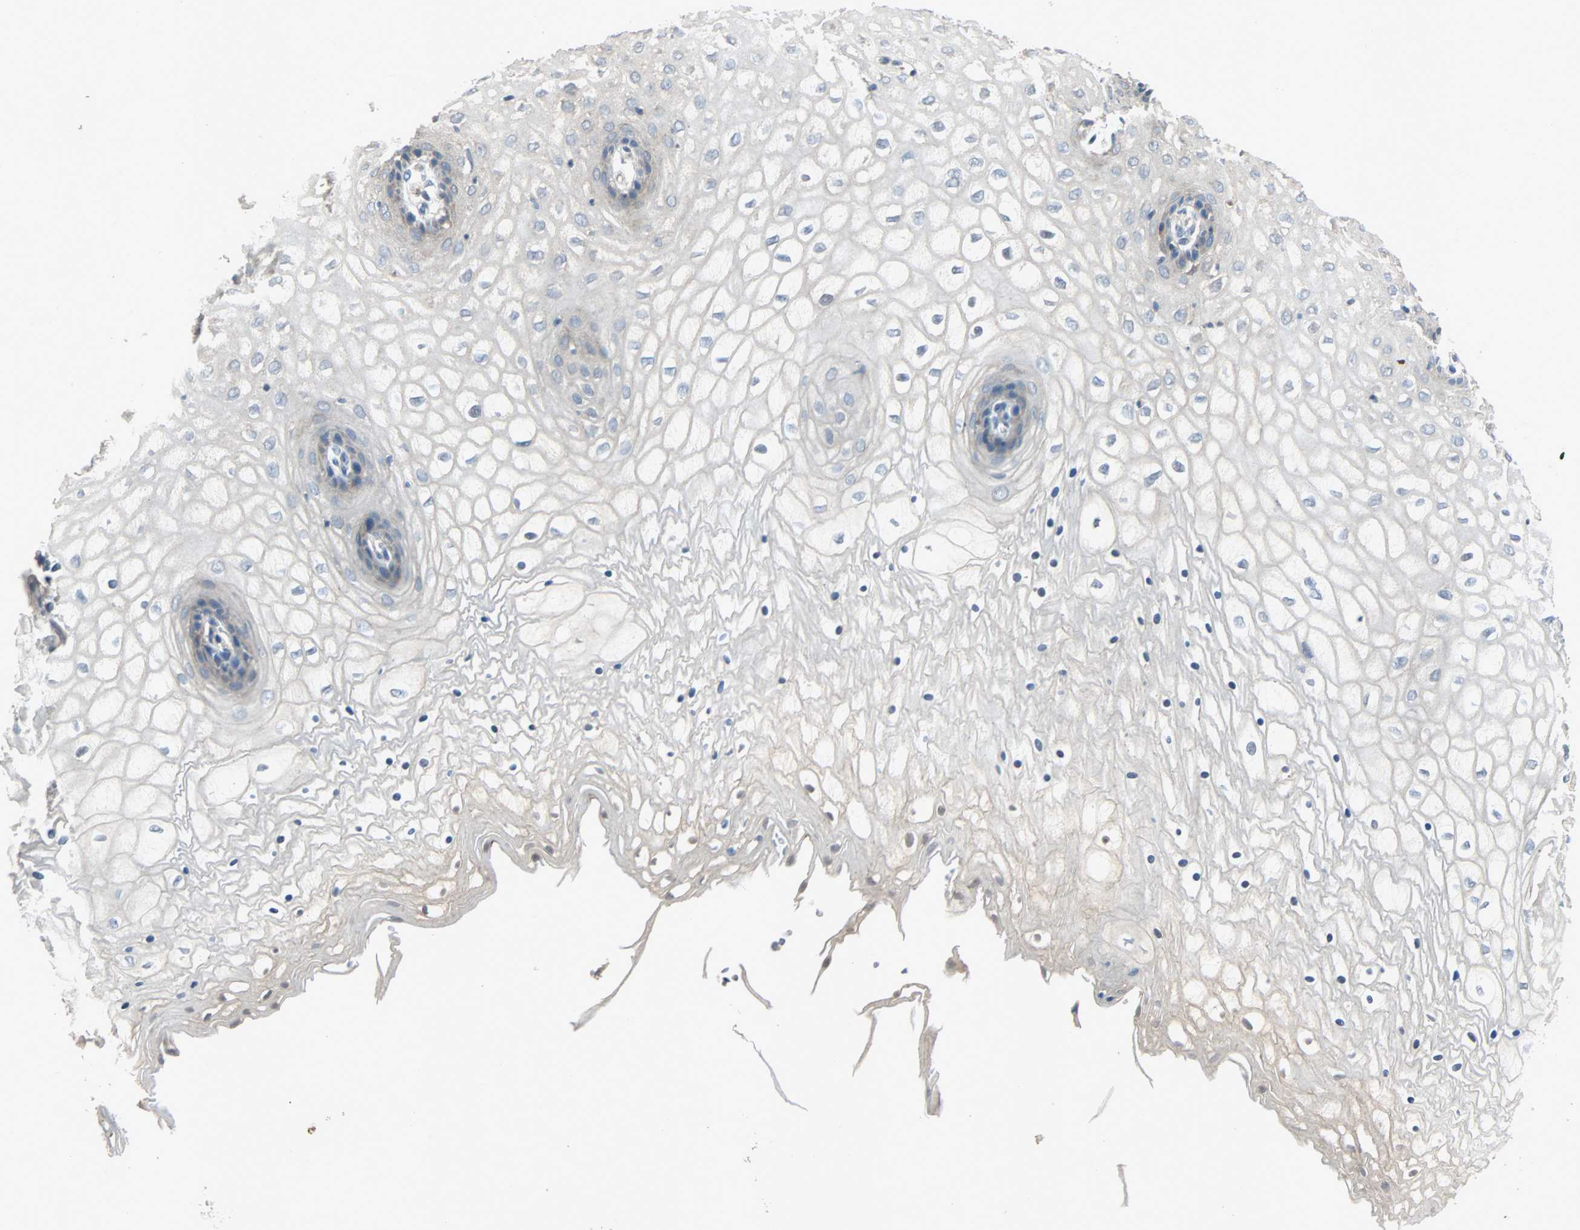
{"staining": {"intensity": "weak", "quantity": "<25%", "location": "cytoplasmic/membranous"}, "tissue": "vagina", "cell_type": "Squamous epithelial cells", "image_type": "normal", "snomed": [{"axis": "morphology", "description": "Normal tissue, NOS"}, {"axis": "topography", "description": "Vagina"}], "caption": "DAB (3,3'-diaminobenzidine) immunohistochemical staining of unremarkable vagina displays no significant staining in squamous epithelial cells. The staining was performed using DAB to visualize the protein expression in brown, while the nuclei were stained in blue with hematoxylin (Magnification: 20x).", "gene": "XYLT1", "patient": {"sex": "female", "age": 34}}